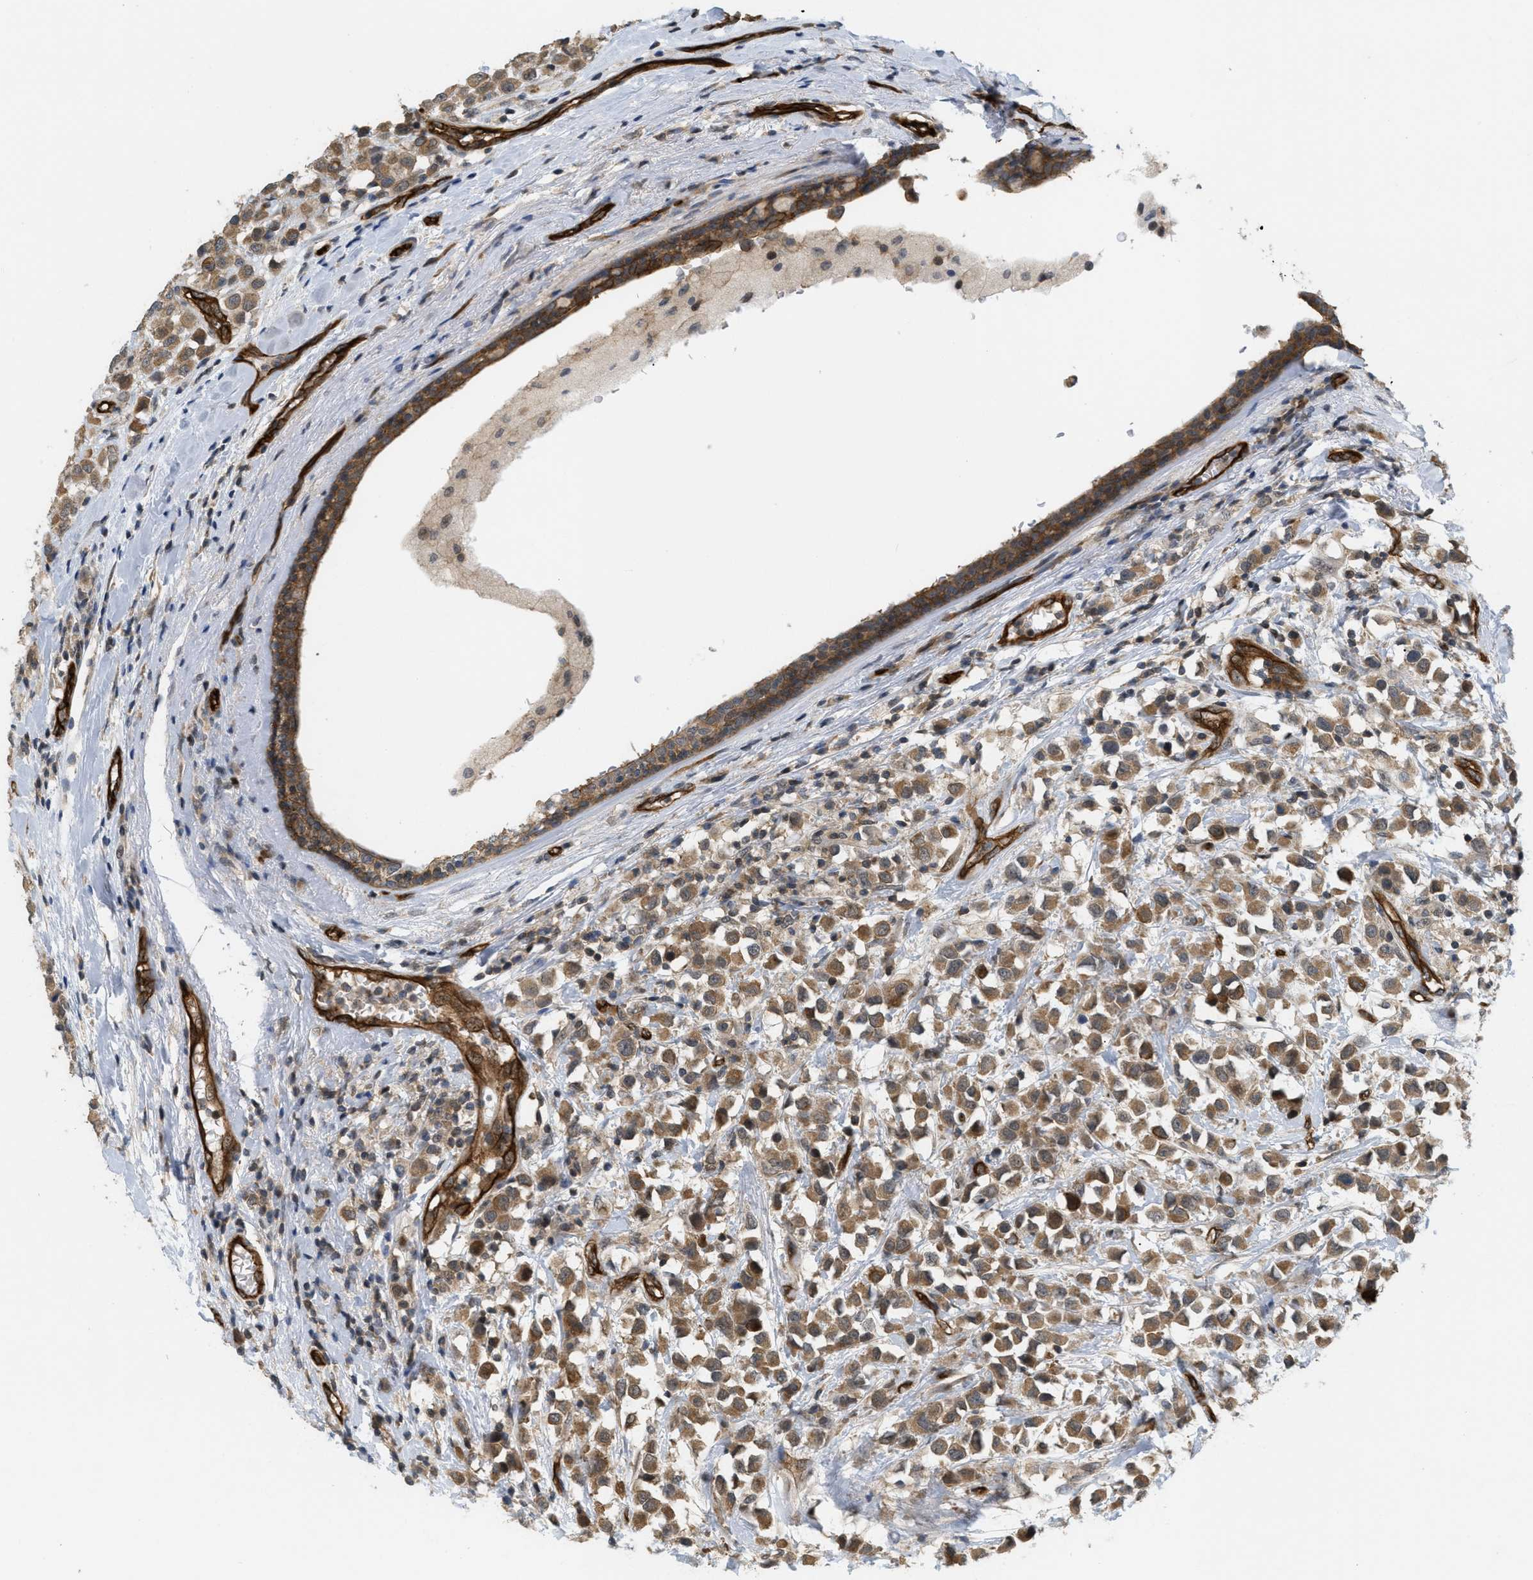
{"staining": {"intensity": "moderate", "quantity": ">75%", "location": "cytoplasmic/membranous"}, "tissue": "breast cancer", "cell_type": "Tumor cells", "image_type": "cancer", "snomed": [{"axis": "morphology", "description": "Duct carcinoma"}, {"axis": "topography", "description": "Breast"}], "caption": "IHC of human breast cancer shows medium levels of moderate cytoplasmic/membranous expression in about >75% of tumor cells. (DAB (3,3'-diaminobenzidine) IHC, brown staining for protein, blue staining for nuclei).", "gene": "PALMD", "patient": {"sex": "female", "age": 61}}